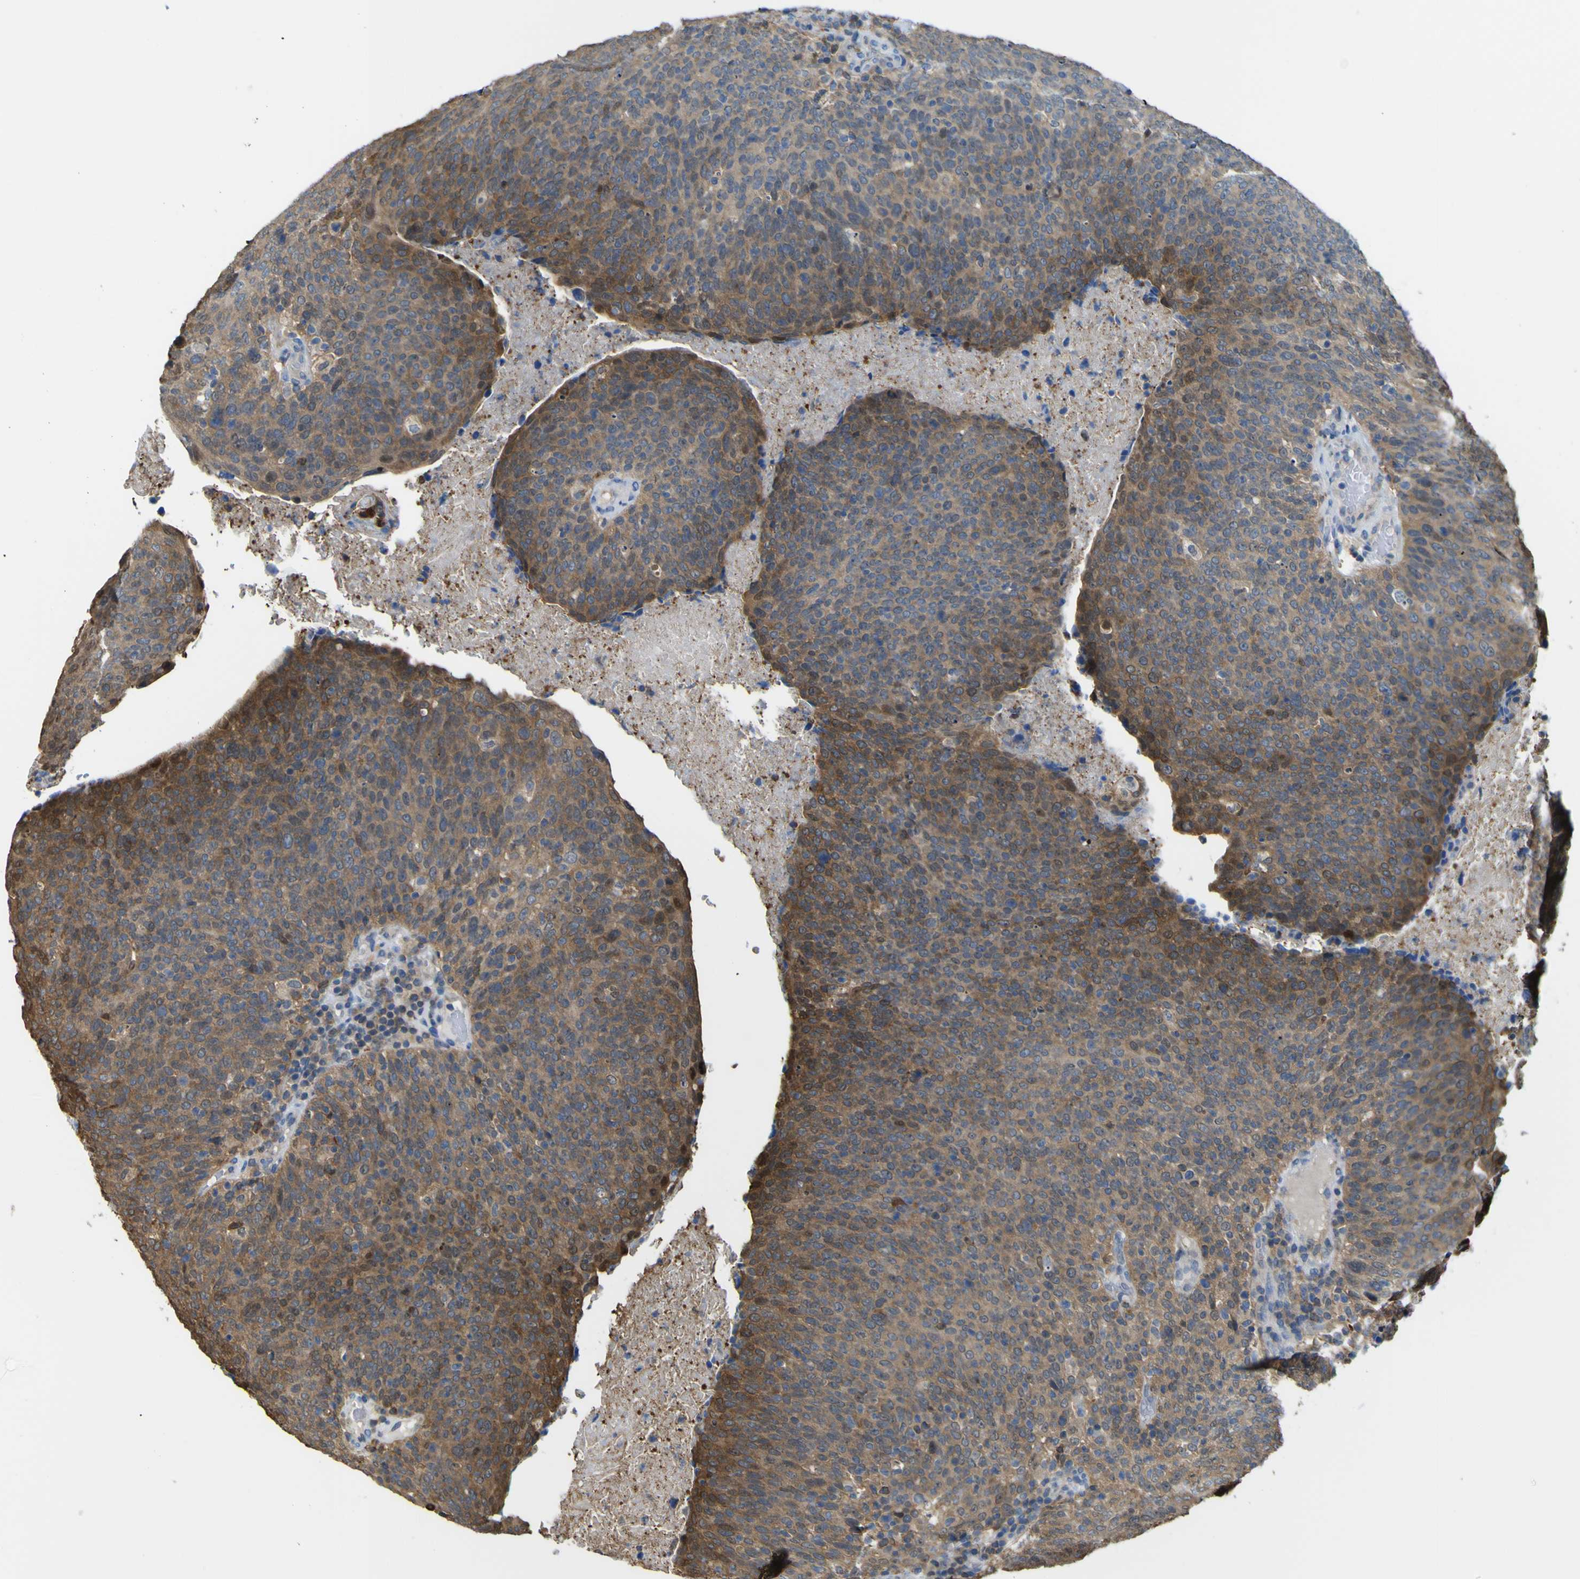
{"staining": {"intensity": "moderate", "quantity": ">75%", "location": "cytoplasmic/membranous,nuclear"}, "tissue": "head and neck cancer", "cell_type": "Tumor cells", "image_type": "cancer", "snomed": [{"axis": "morphology", "description": "Squamous cell carcinoma, NOS"}, {"axis": "morphology", "description": "Squamous cell carcinoma, metastatic, NOS"}, {"axis": "topography", "description": "Lymph node"}, {"axis": "topography", "description": "Head-Neck"}], "caption": "Tumor cells exhibit medium levels of moderate cytoplasmic/membranous and nuclear expression in approximately >75% of cells in human head and neck cancer. Immunohistochemistry (ihc) stains the protein of interest in brown and the nuclei are stained blue.", "gene": "ABHD3", "patient": {"sex": "male", "age": 62}}